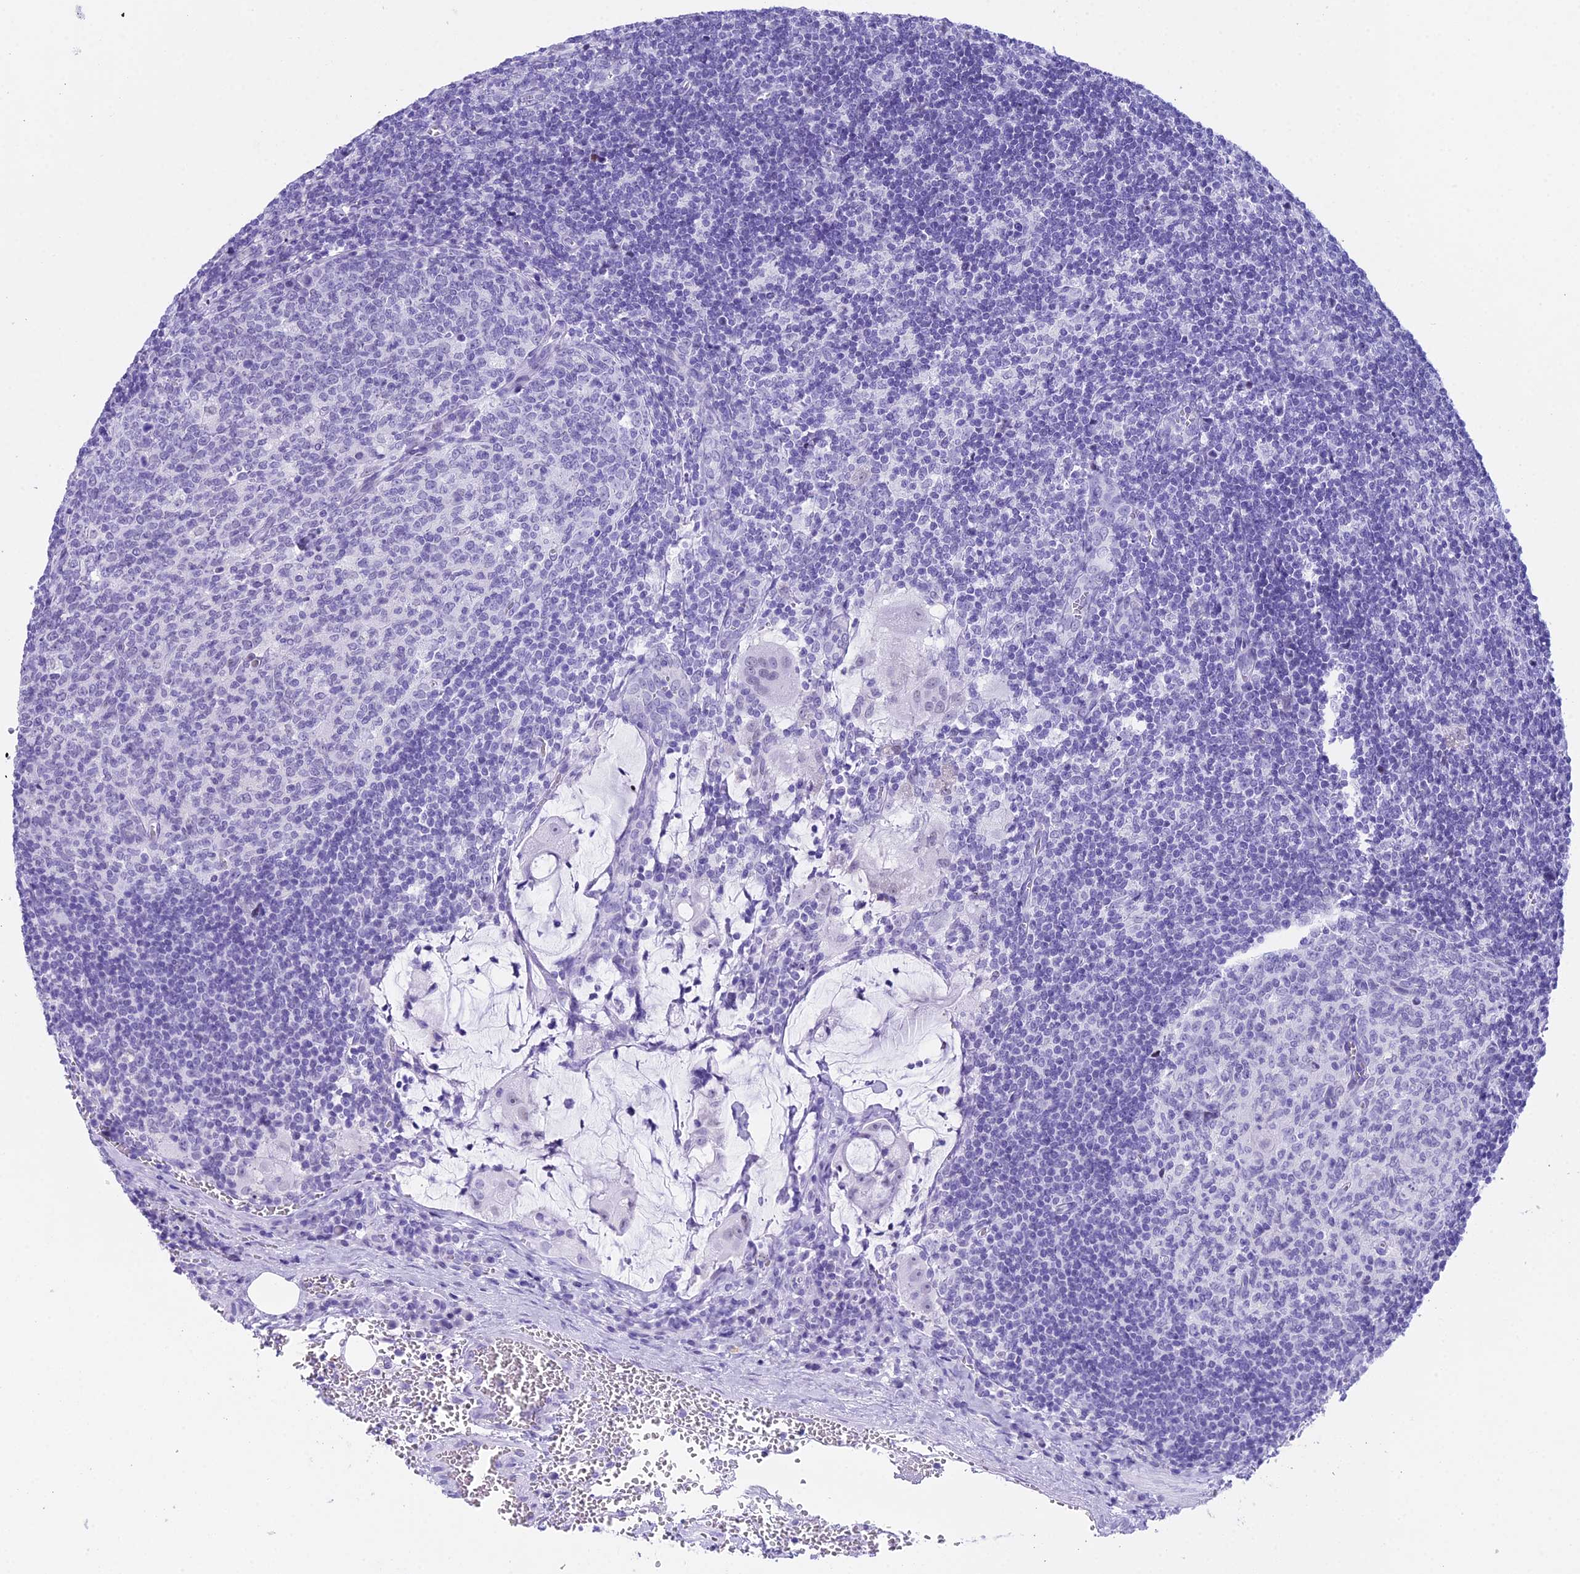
{"staining": {"intensity": "negative", "quantity": "none", "location": "none"}, "tissue": "lymph node", "cell_type": "Germinal center cells", "image_type": "normal", "snomed": [{"axis": "morphology", "description": "Normal tissue, NOS"}, {"axis": "topography", "description": "Lymph node"}], "caption": "The immunohistochemistry micrograph has no significant expression in germinal center cells of lymph node. The staining is performed using DAB (3,3'-diaminobenzidine) brown chromogen with nuclei counter-stained in using hematoxylin.", "gene": "RNPS1", "patient": {"sex": "female", "age": 73}}